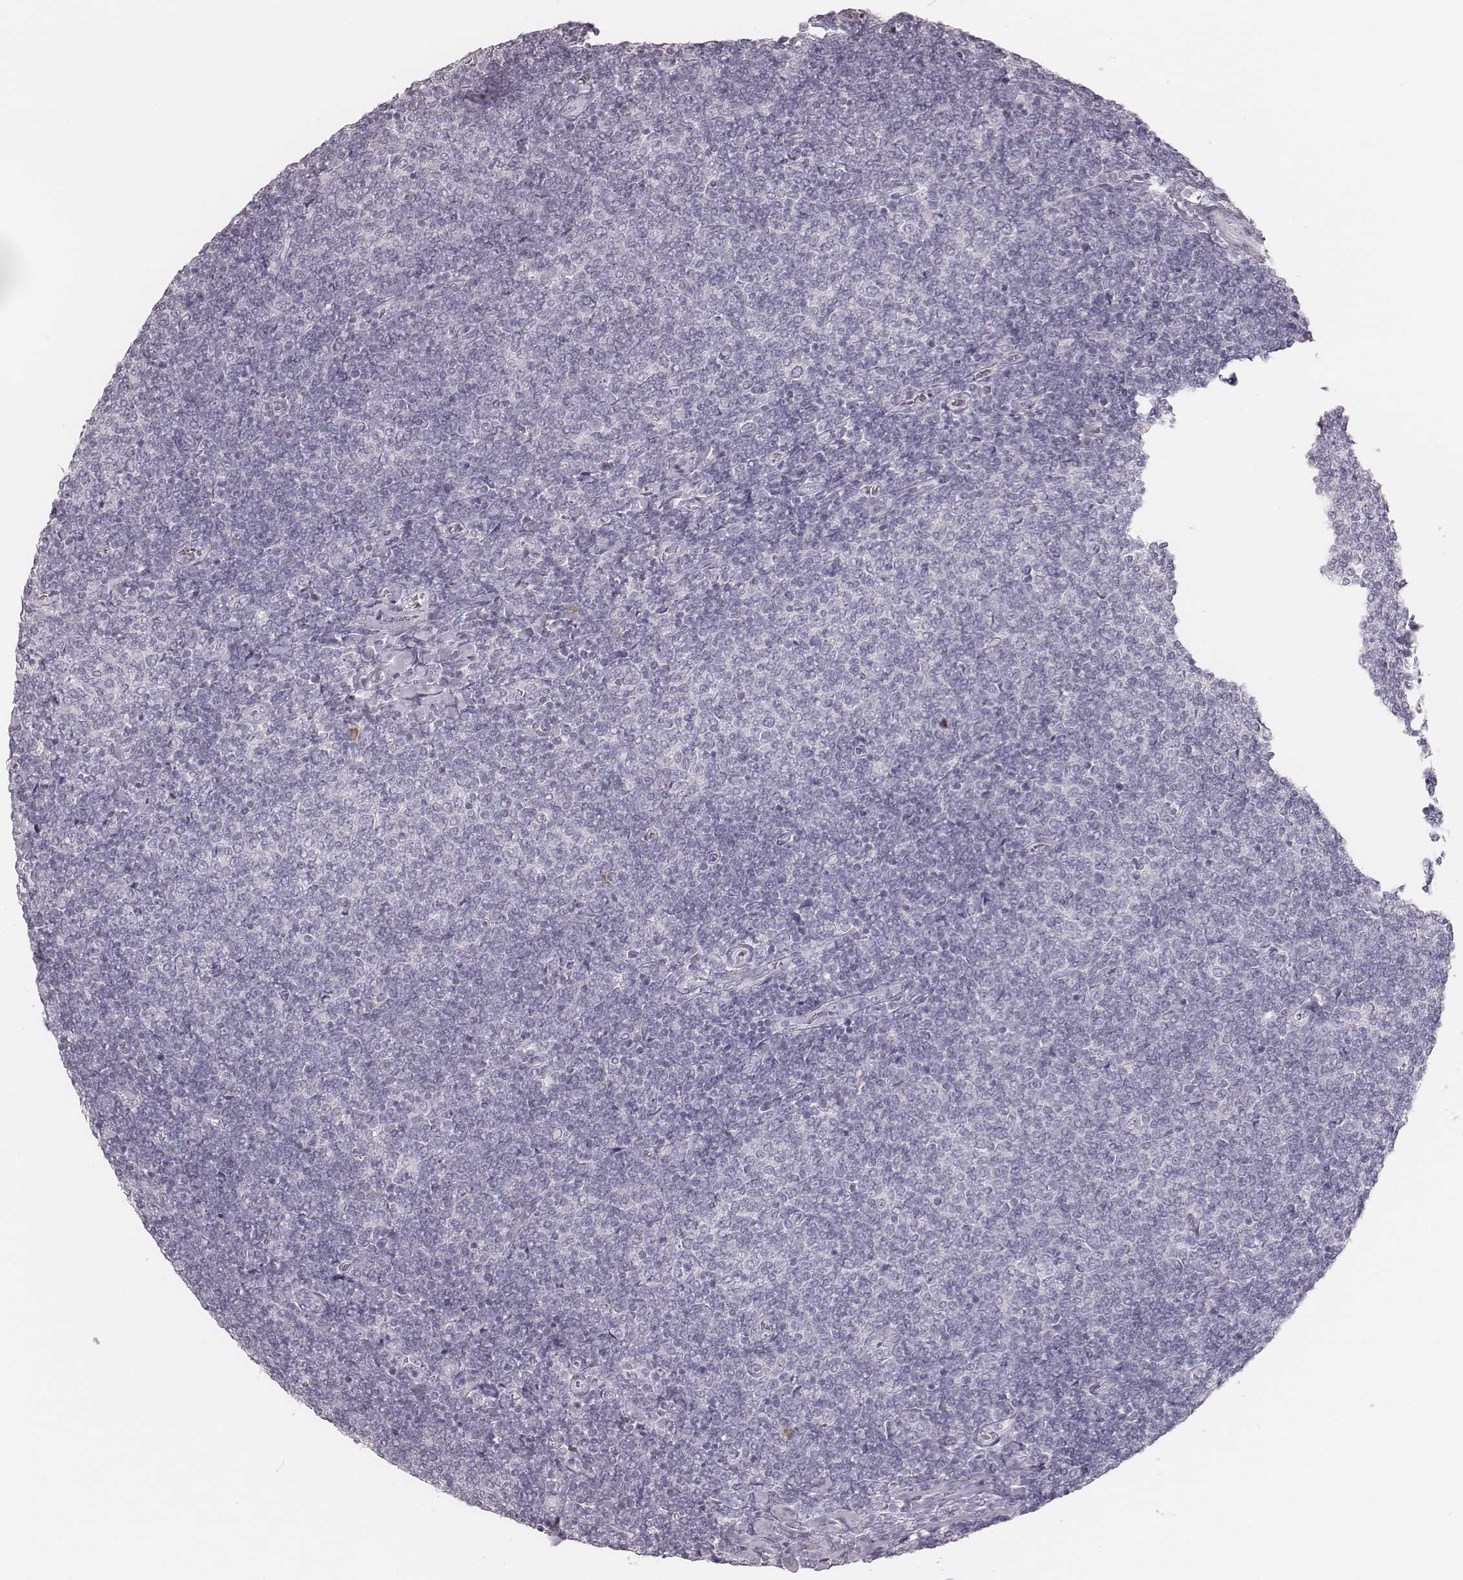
{"staining": {"intensity": "negative", "quantity": "none", "location": "none"}, "tissue": "lymphoma", "cell_type": "Tumor cells", "image_type": "cancer", "snomed": [{"axis": "morphology", "description": "Malignant lymphoma, non-Hodgkin's type, Low grade"}, {"axis": "topography", "description": "Lymph node"}], "caption": "High magnification brightfield microscopy of lymphoma stained with DAB (brown) and counterstained with hematoxylin (blue): tumor cells show no significant expression.", "gene": "KRT82", "patient": {"sex": "male", "age": 52}}